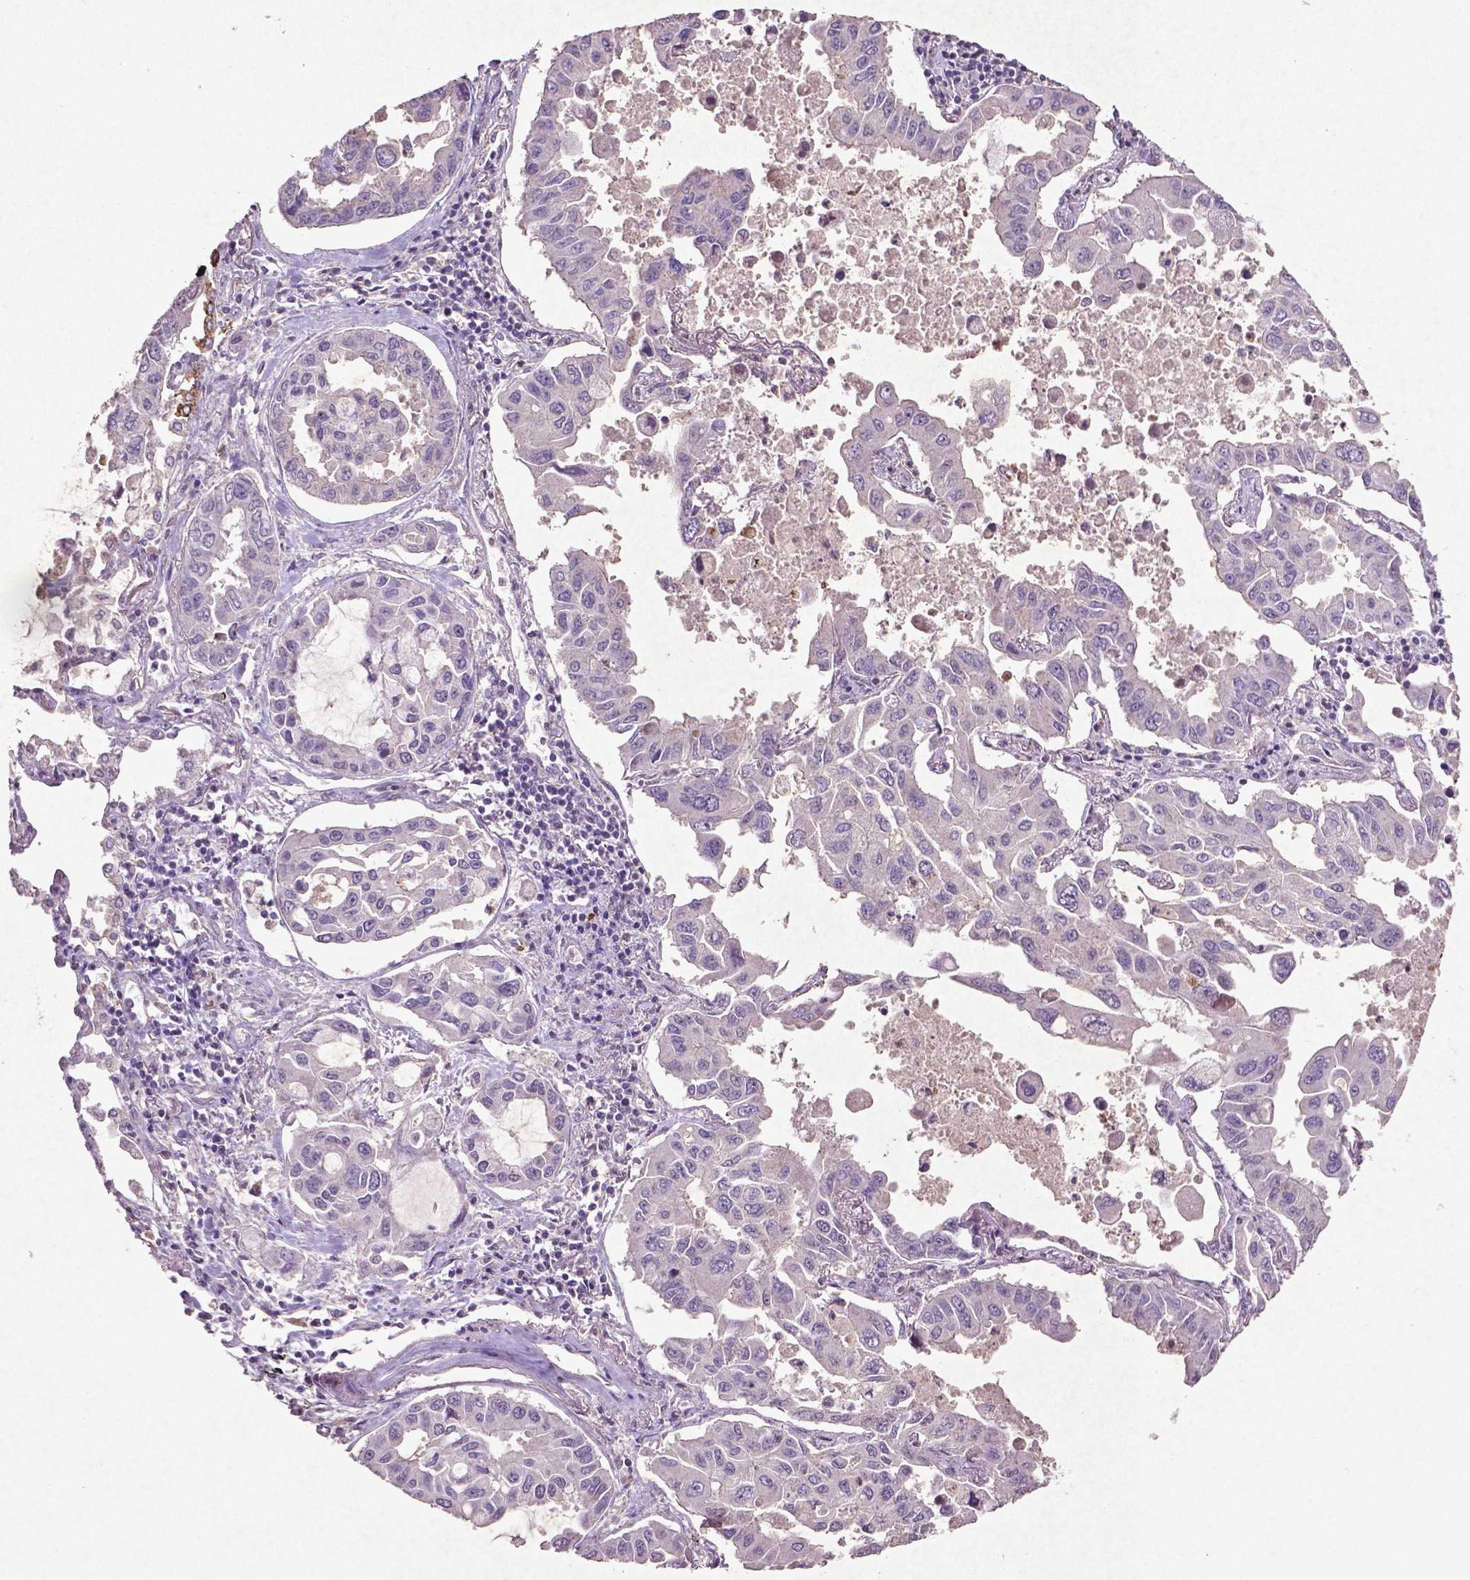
{"staining": {"intensity": "negative", "quantity": "none", "location": "none"}, "tissue": "lung cancer", "cell_type": "Tumor cells", "image_type": "cancer", "snomed": [{"axis": "morphology", "description": "Adenocarcinoma, NOS"}, {"axis": "topography", "description": "Lung"}], "caption": "Lung cancer (adenocarcinoma) was stained to show a protein in brown. There is no significant positivity in tumor cells.", "gene": "MTOR", "patient": {"sex": "male", "age": 64}}